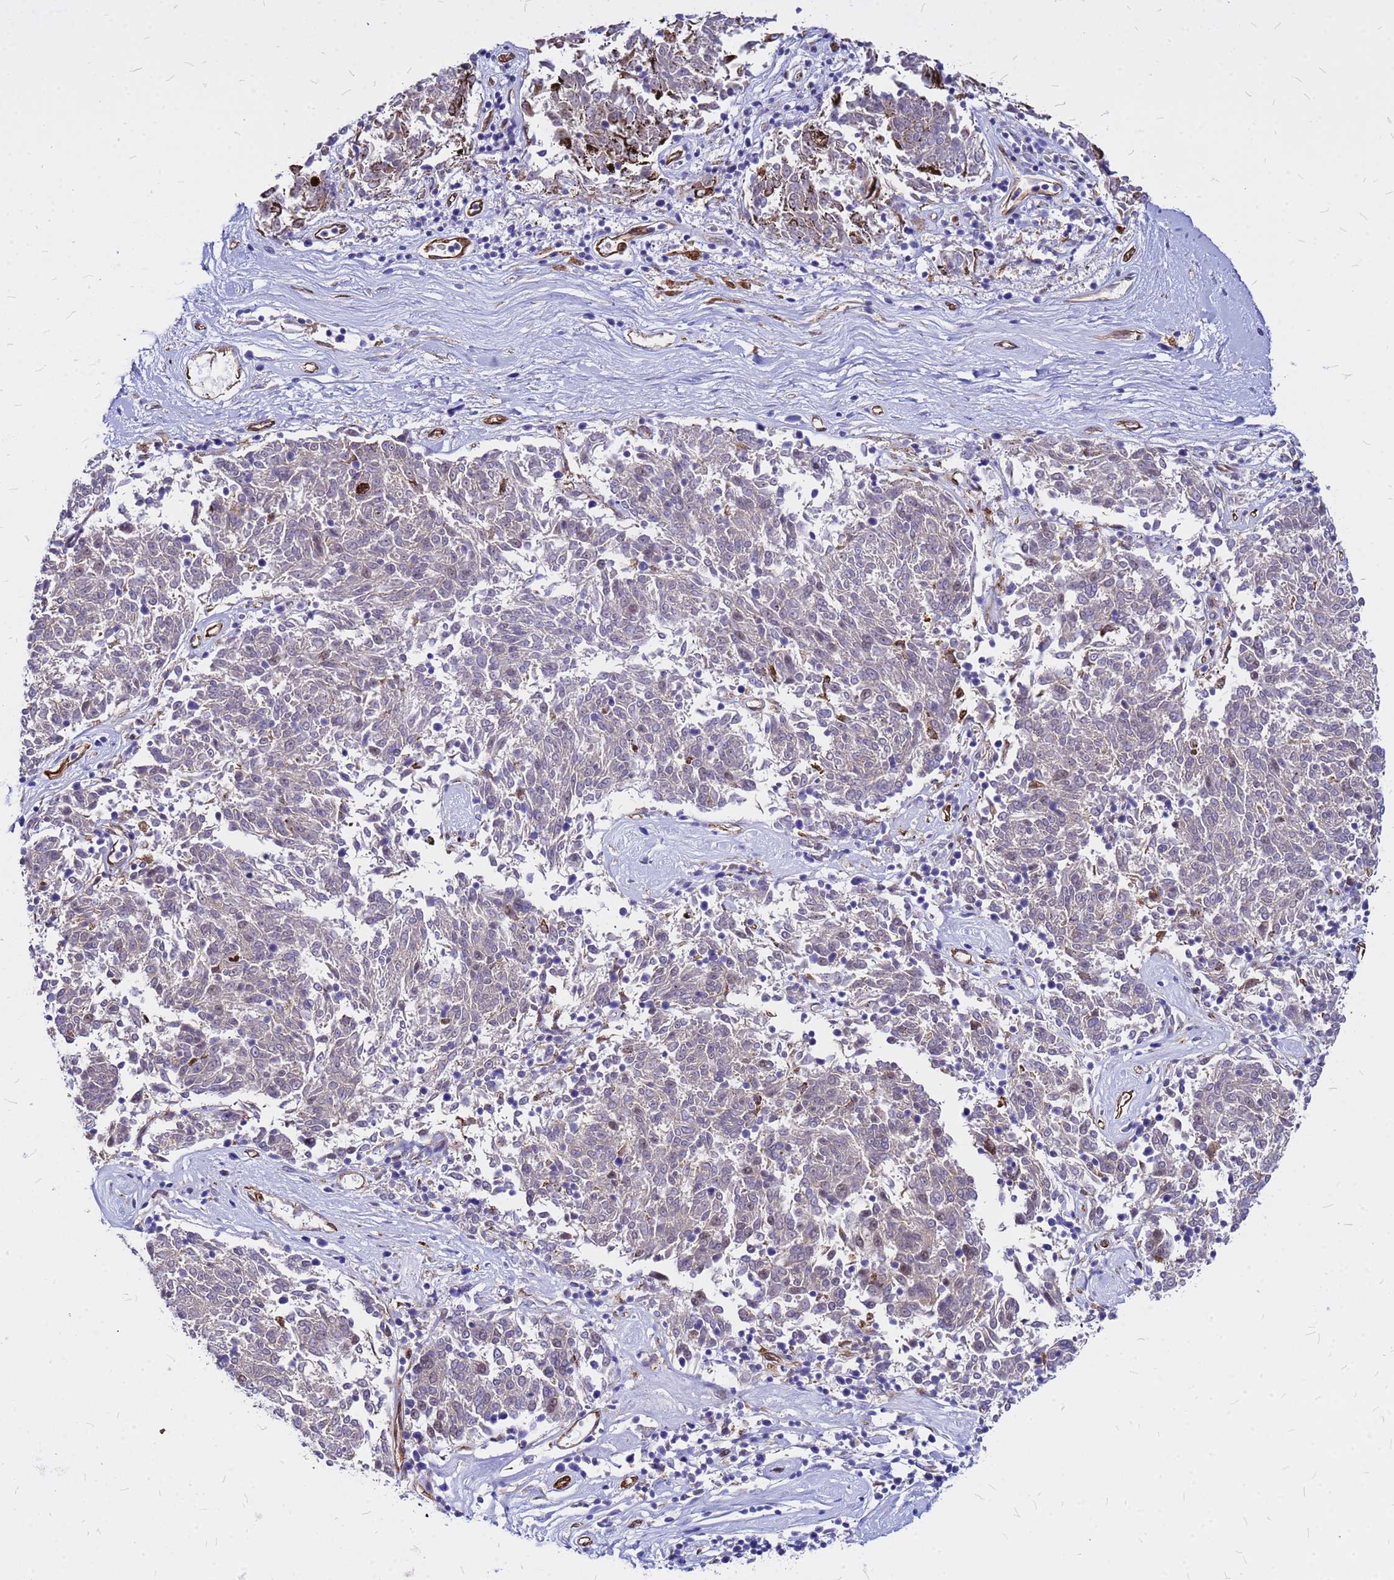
{"staining": {"intensity": "weak", "quantity": "<25%", "location": "cytoplasmic/membranous"}, "tissue": "melanoma", "cell_type": "Tumor cells", "image_type": "cancer", "snomed": [{"axis": "morphology", "description": "Malignant melanoma, NOS"}, {"axis": "topography", "description": "Skin"}], "caption": "DAB immunohistochemical staining of melanoma demonstrates no significant staining in tumor cells. Brightfield microscopy of immunohistochemistry (IHC) stained with DAB (brown) and hematoxylin (blue), captured at high magnification.", "gene": "NOSTRIN", "patient": {"sex": "female", "age": 72}}